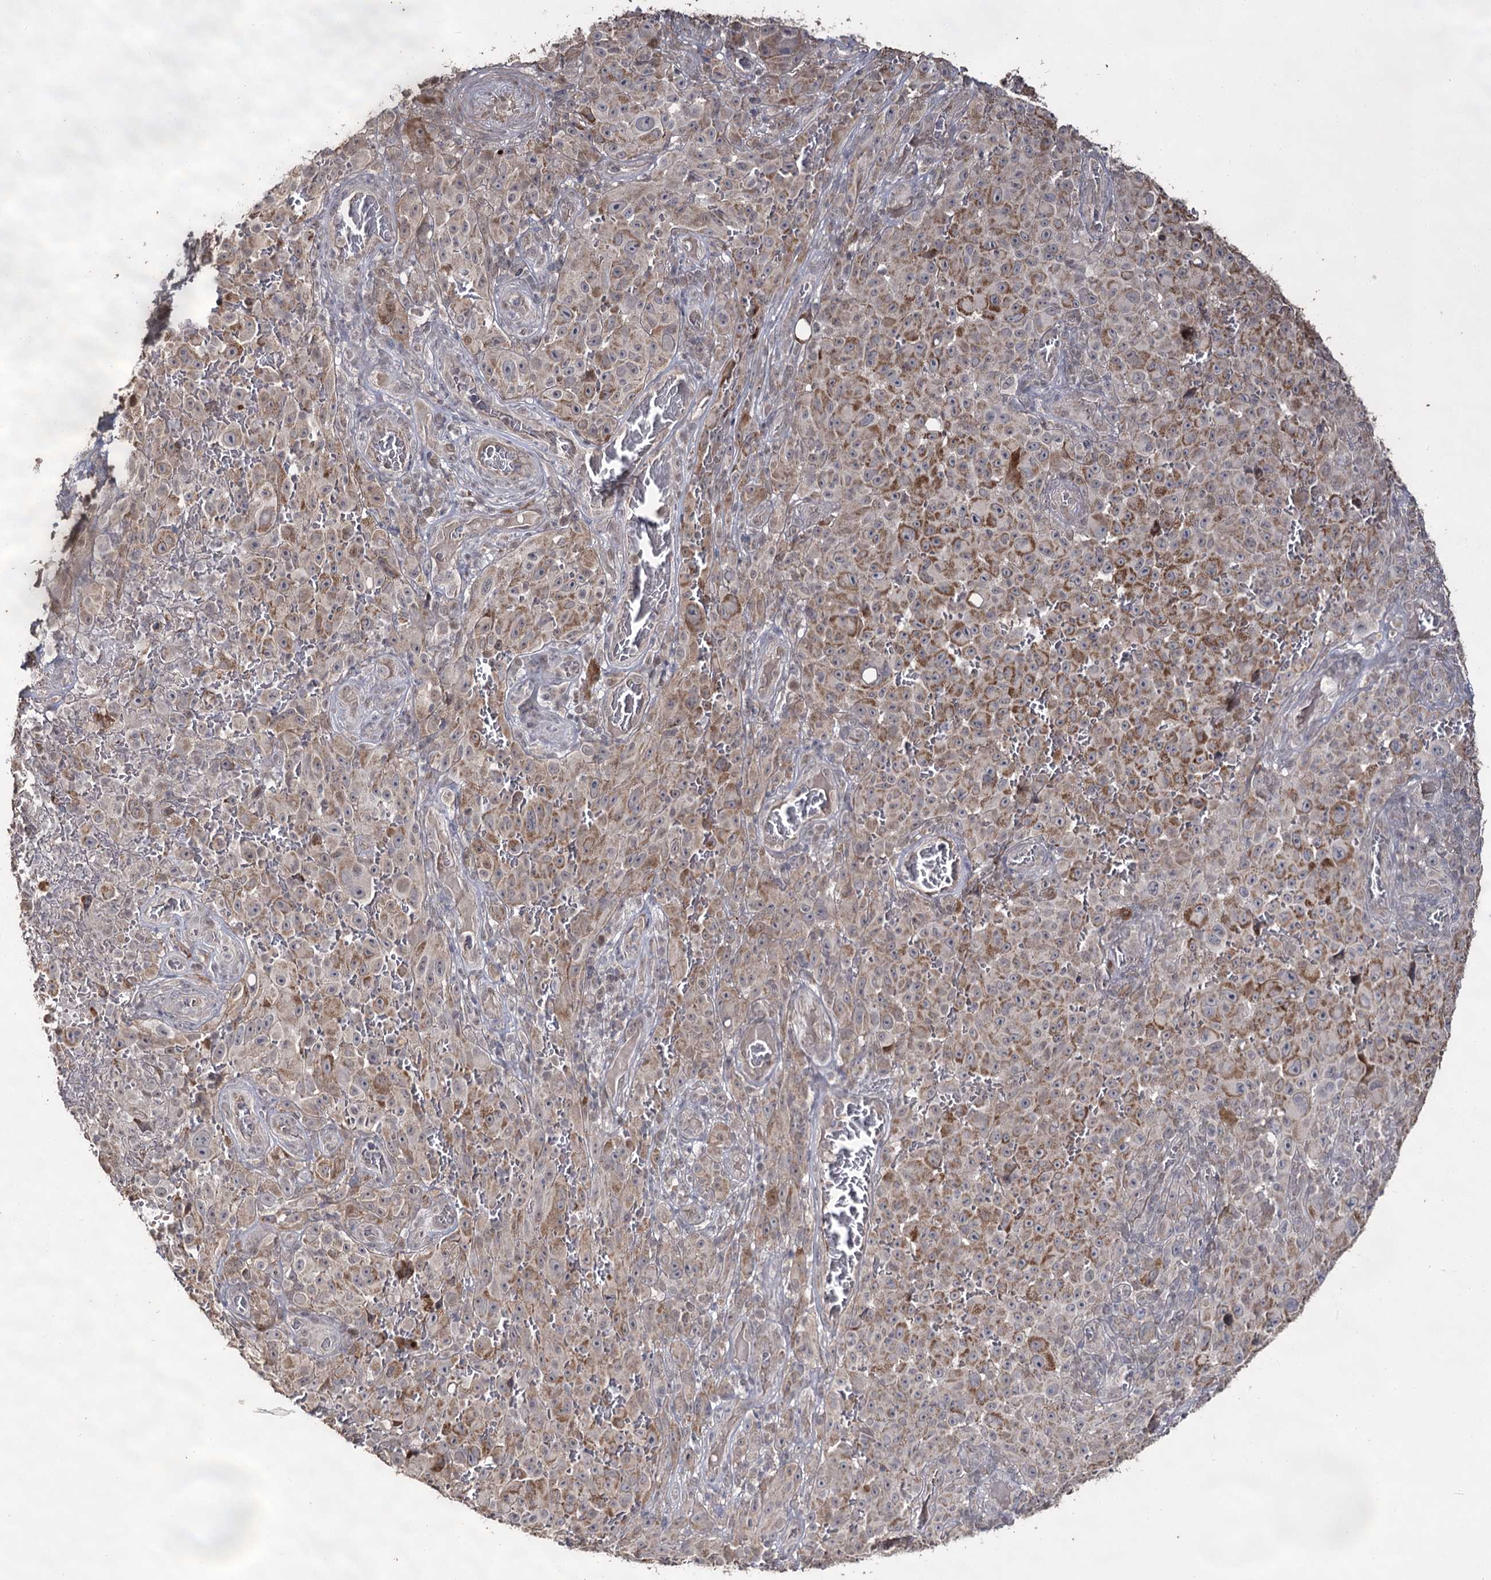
{"staining": {"intensity": "moderate", "quantity": "25%-75%", "location": "cytoplasmic/membranous"}, "tissue": "melanoma", "cell_type": "Tumor cells", "image_type": "cancer", "snomed": [{"axis": "morphology", "description": "Malignant melanoma, NOS"}, {"axis": "topography", "description": "Skin"}], "caption": "Protein expression analysis of malignant melanoma displays moderate cytoplasmic/membranous positivity in approximately 25%-75% of tumor cells.", "gene": "ACTR6", "patient": {"sex": "female", "age": 82}}